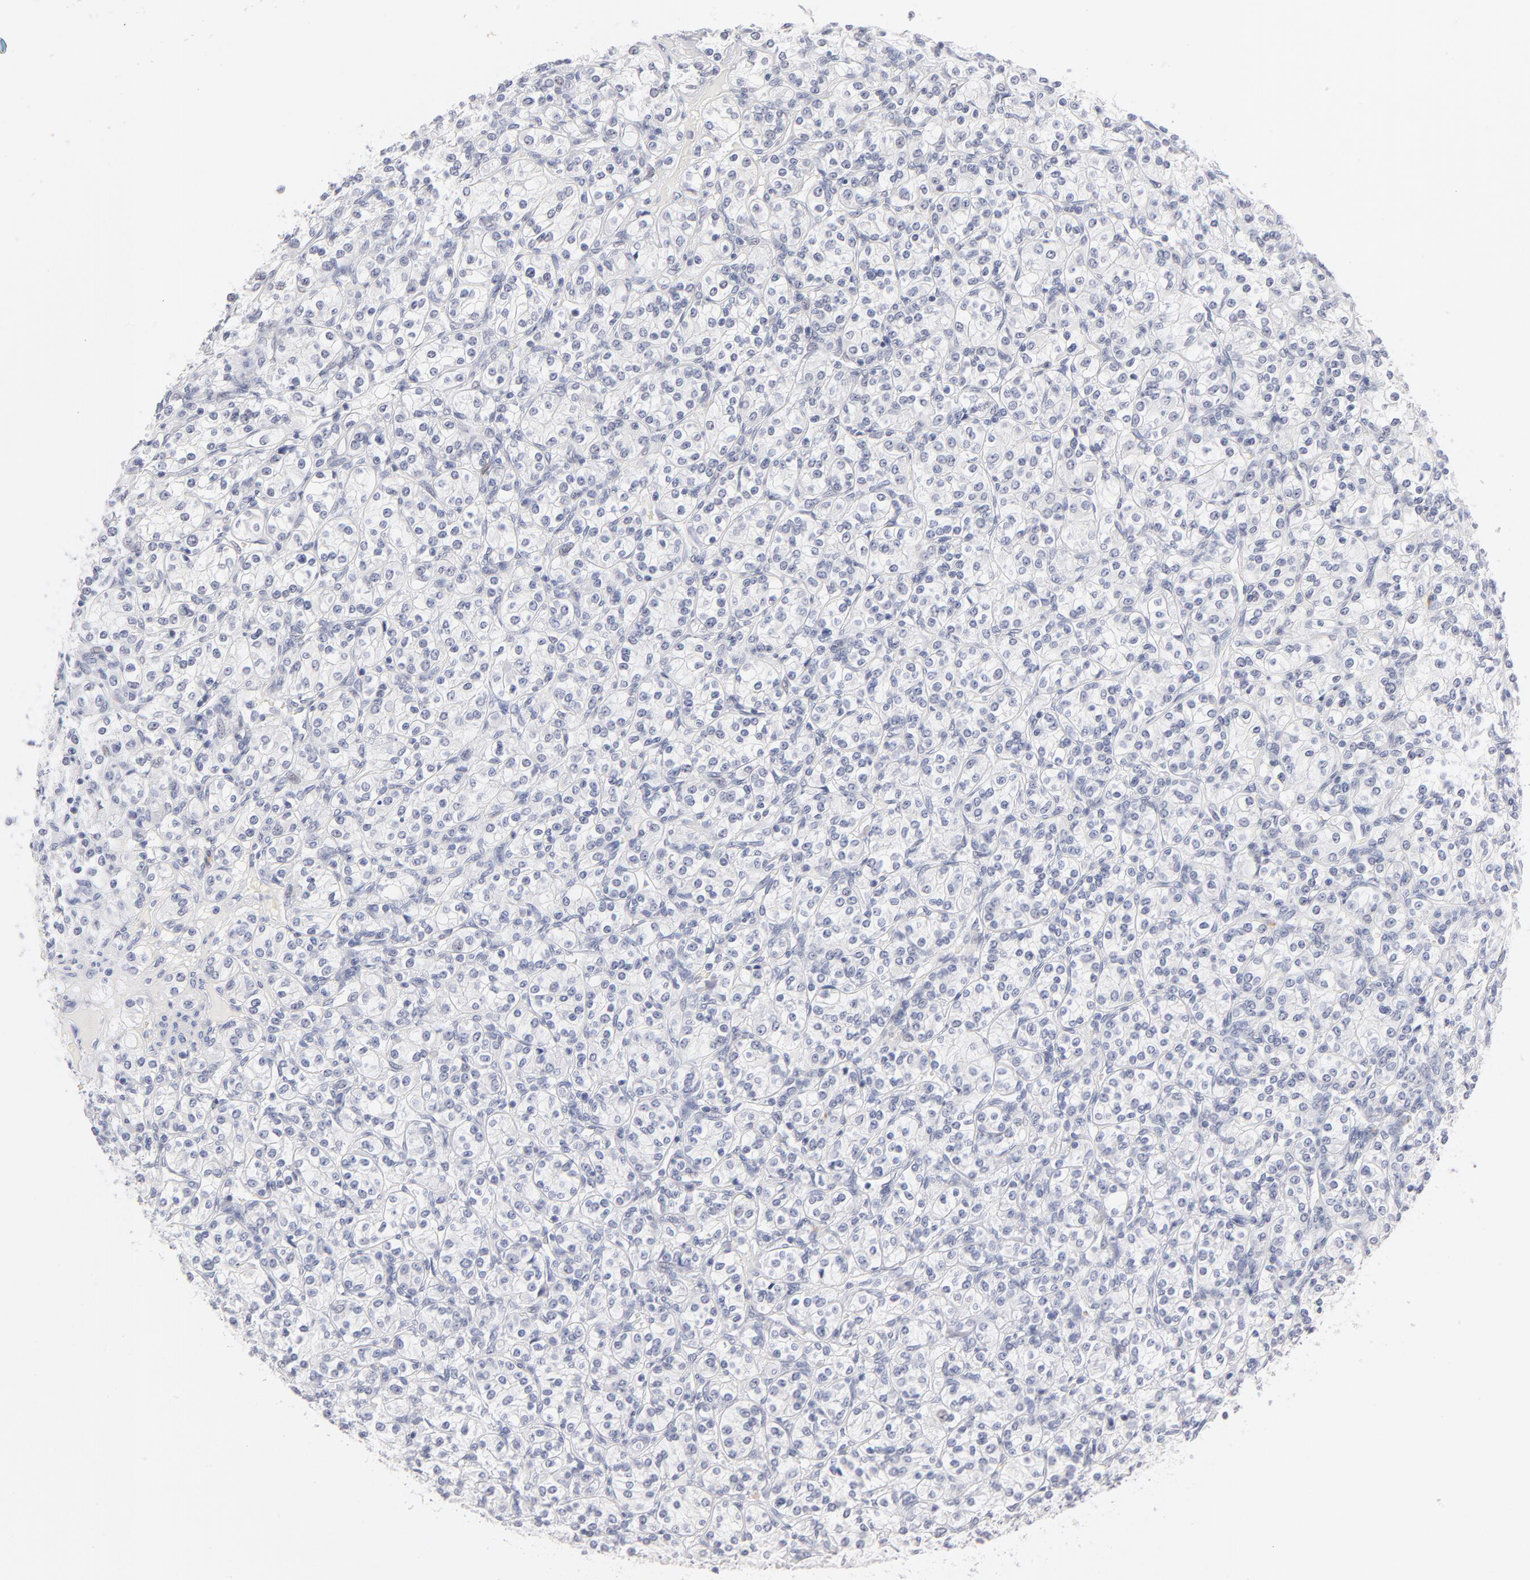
{"staining": {"intensity": "negative", "quantity": "none", "location": "none"}, "tissue": "renal cancer", "cell_type": "Tumor cells", "image_type": "cancer", "snomed": [{"axis": "morphology", "description": "Adenocarcinoma, NOS"}, {"axis": "topography", "description": "Kidney"}], "caption": "Immunohistochemistry (IHC) image of neoplastic tissue: human renal cancer stained with DAB reveals no significant protein staining in tumor cells. The staining was performed using DAB to visualize the protein expression in brown, while the nuclei were stained in blue with hematoxylin (Magnification: 20x).", "gene": "KHNYN", "patient": {"sex": "male", "age": 77}}